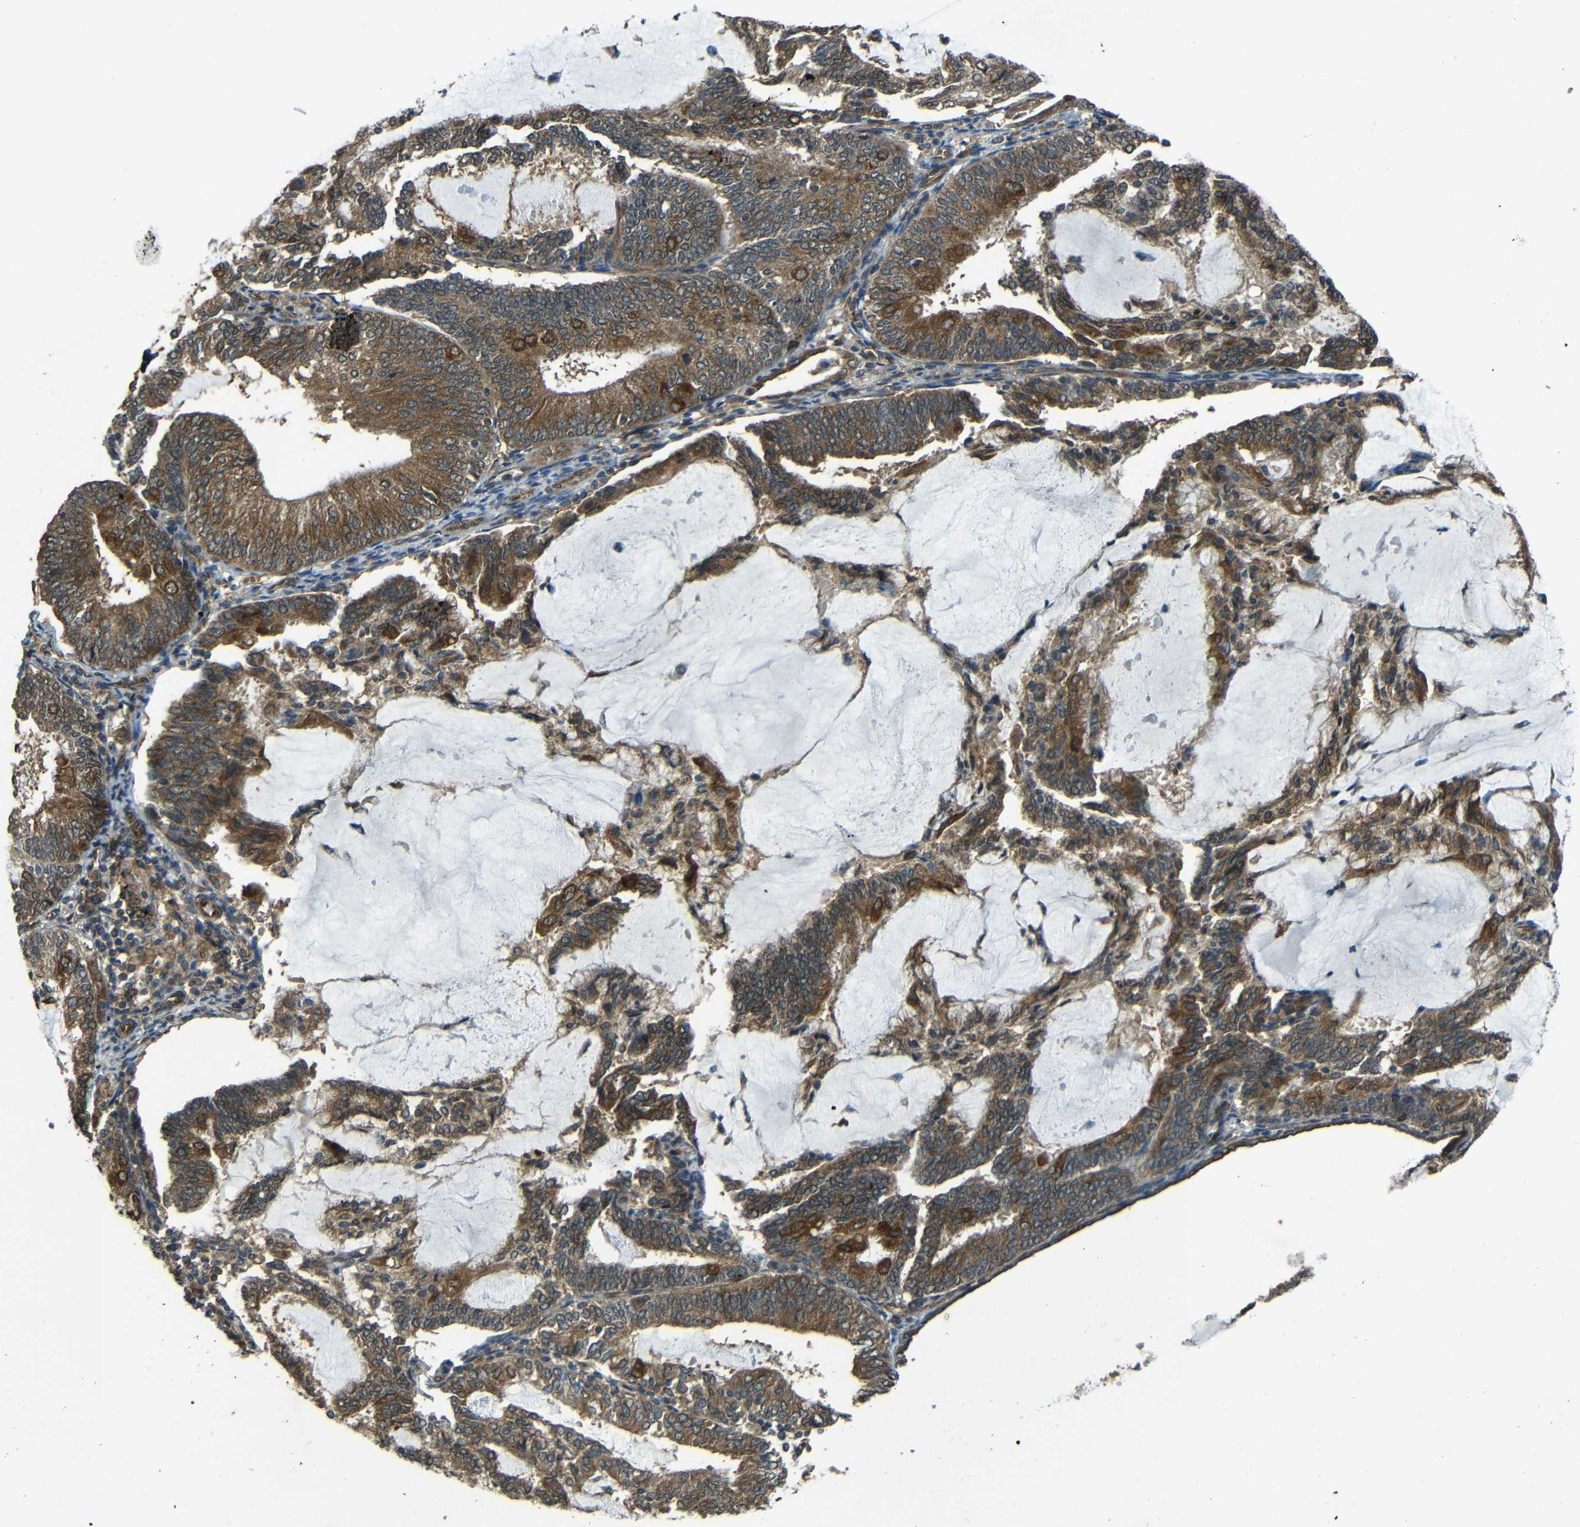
{"staining": {"intensity": "moderate", "quantity": ">75%", "location": "cytoplasmic/membranous"}, "tissue": "endometrial cancer", "cell_type": "Tumor cells", "image_type": "cancer", "snomed": [{"axis": "morphology", "description": "Adenocarcinoma, NOS"}, {"axis": "topography", "description": "Endometrium"}], "caption": "IHC image of neoplastic tissue: endometrial cancer (adenocarcinoma) stained using immunohistochemistry shows medium levels of moderate protein expression localized specifically in the cytoplasmic/membranous of tumor cells, appearing as a cytoplasmic/membranous brown color.", "gene": "VAPB", "patient": {"sex": "female", "age": 81}}